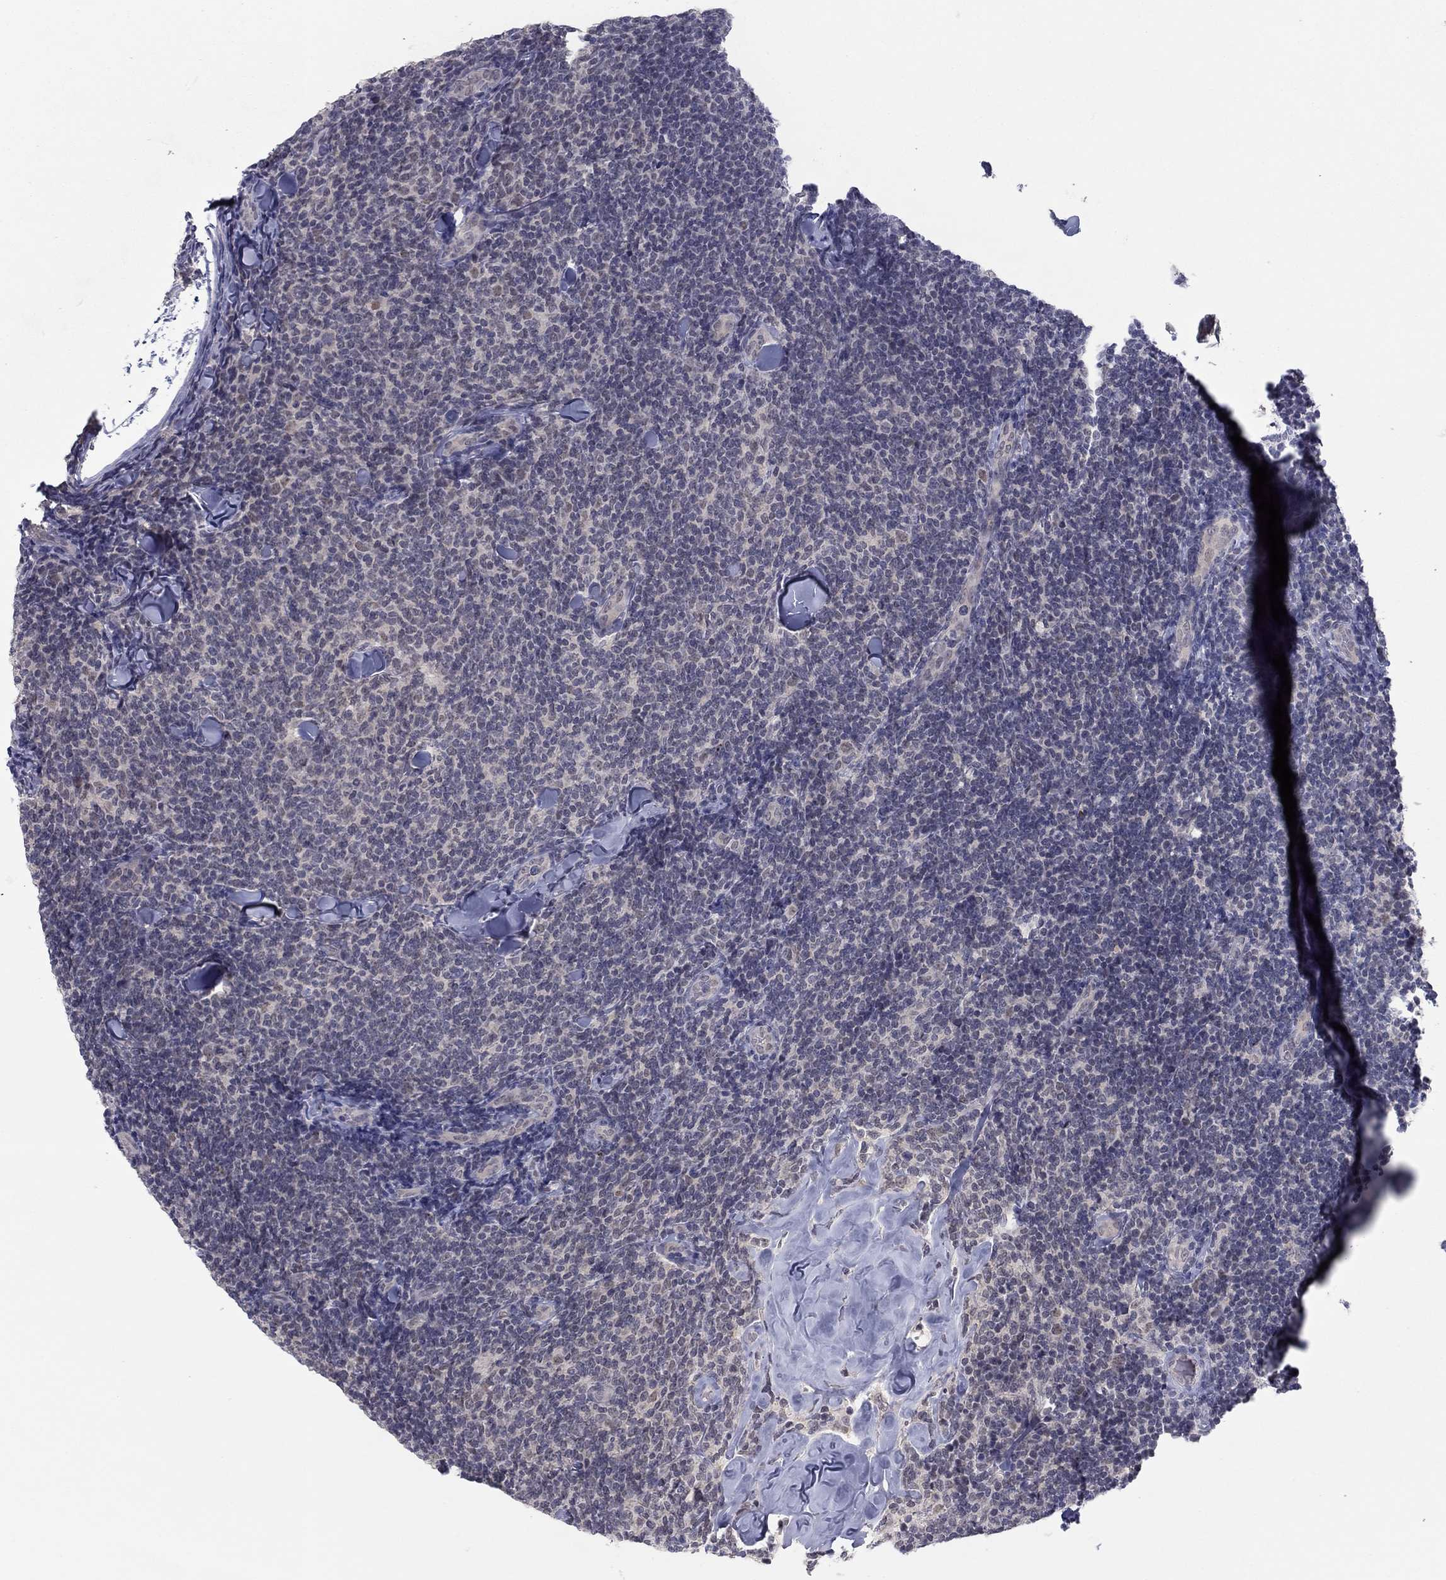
{"staining": {"intensity": "negative", "quantity": "none", "location": "none"}, "tissue": "lymphoma", "cell_type": "Tumor cells", "image_type": "cancer", "snomed": [{"axis": "morphology", "description": "Malignant lymphoma, non-Hodgkin's type, Low grade"}, {"axis": "topography", "description": "Lymph node"}], "caption": "The photomicrograph shows no significant positivity in tumor cells of low-grade malignant lymphoma, non-Hodgkin's type. Nuclei are stained in blue.", "gene": "SLC22A2", "patient": {"sex": "female", "age": 56}}